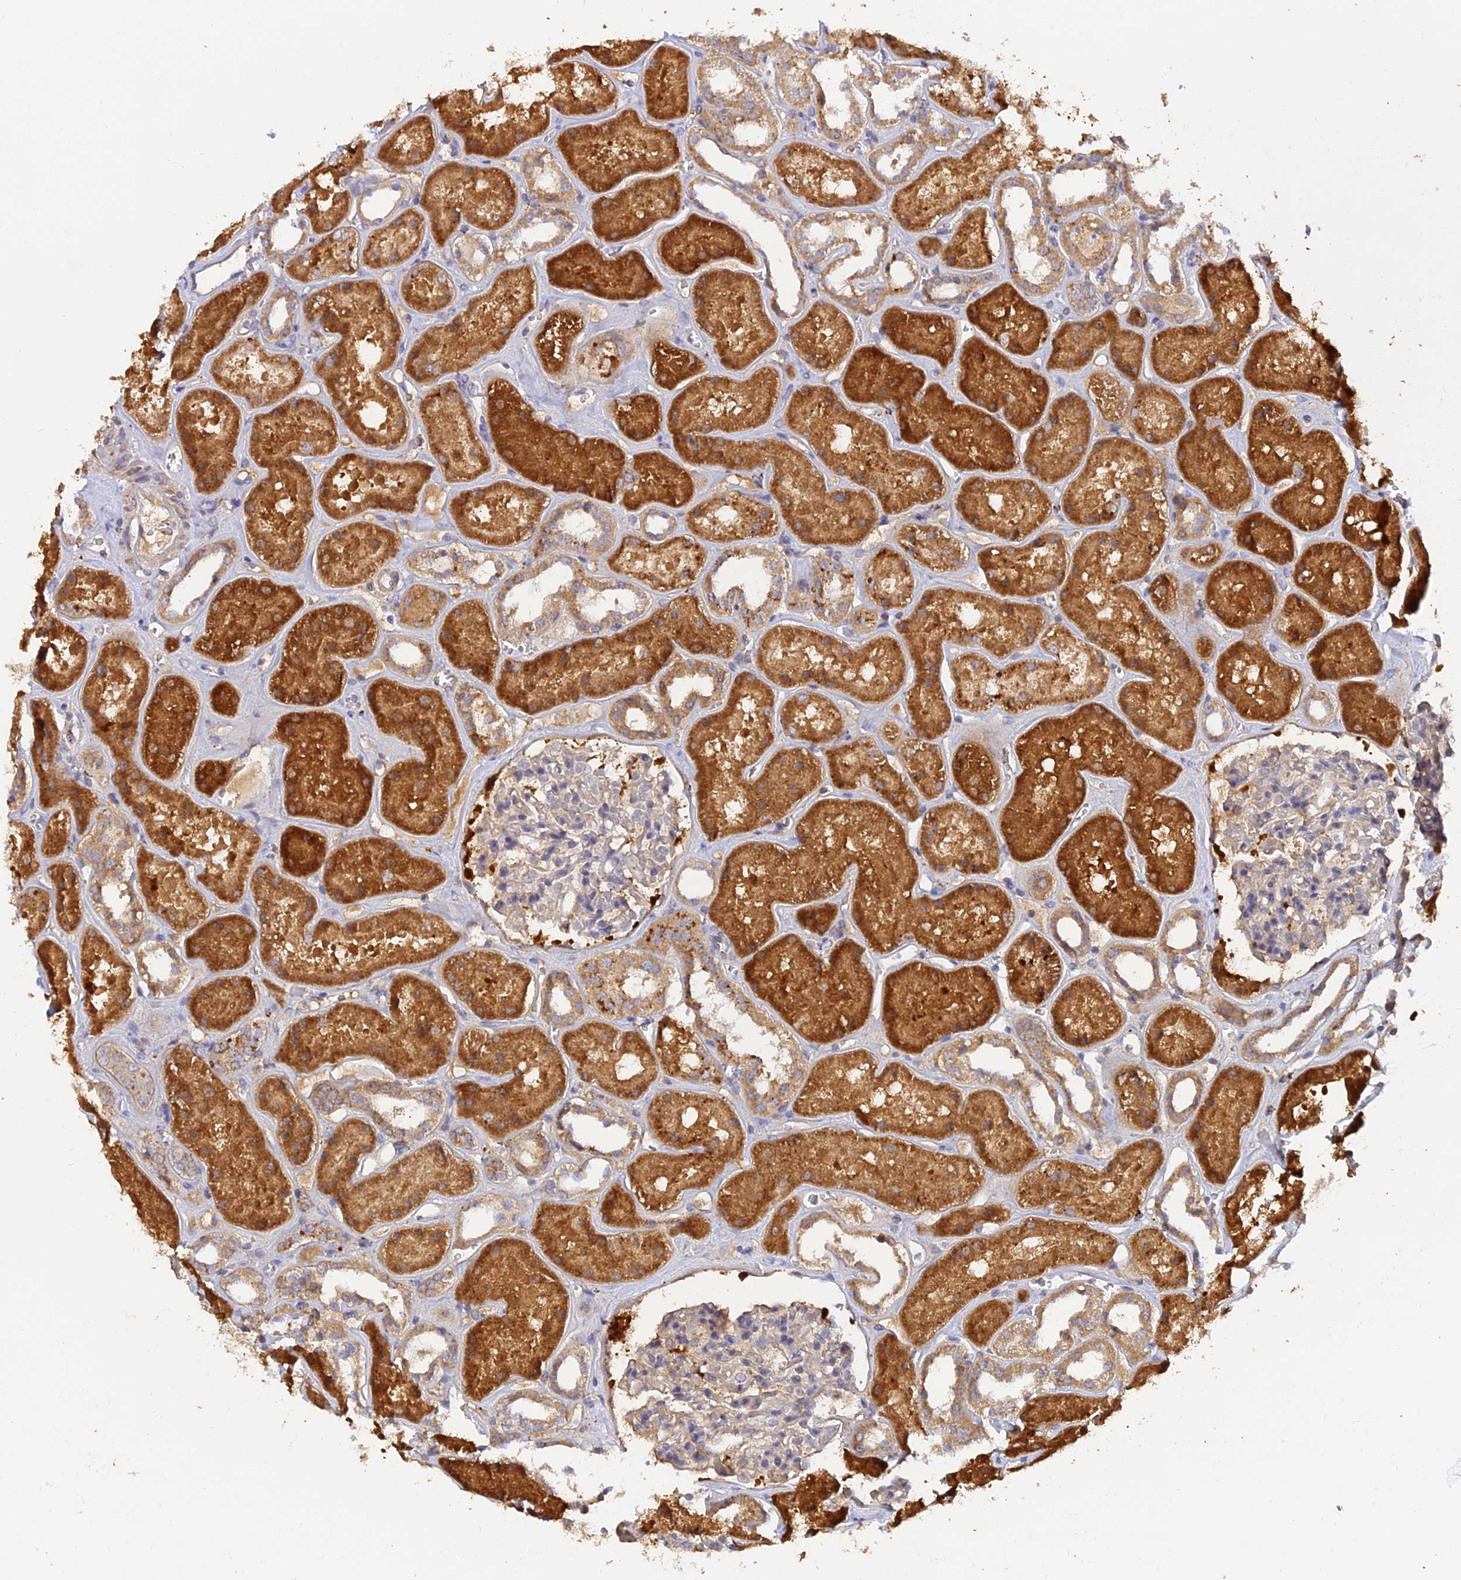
{"staining": {"intensity": "moderate", "quantity": "<25%", "location": "cytoplasmic/membranous"}, "tissue": "kidney", "cell_type": "Cells in glomeruli", "image_type": "normal", "snomed": [{"axis": "morphology", "description": "Normal tissue, NOS"}, {"axis": "topography", "description": "Kidney"}], "caption": "The photomicrograph shows immunohistochemical staining of normal kidney. There is moderate cytoplasmic/membranous staining is appreciated in about <25% of cells in glomeruli. The staining was performed using DAB (3,3'-diaminobenzidine) to visualize the protein expression in brown, while the nuclei were stained in blue with hematoxylin (Magnification: 20x).", "gene": "ACSM5", "patient": {"sex": "female", "age": 41}}